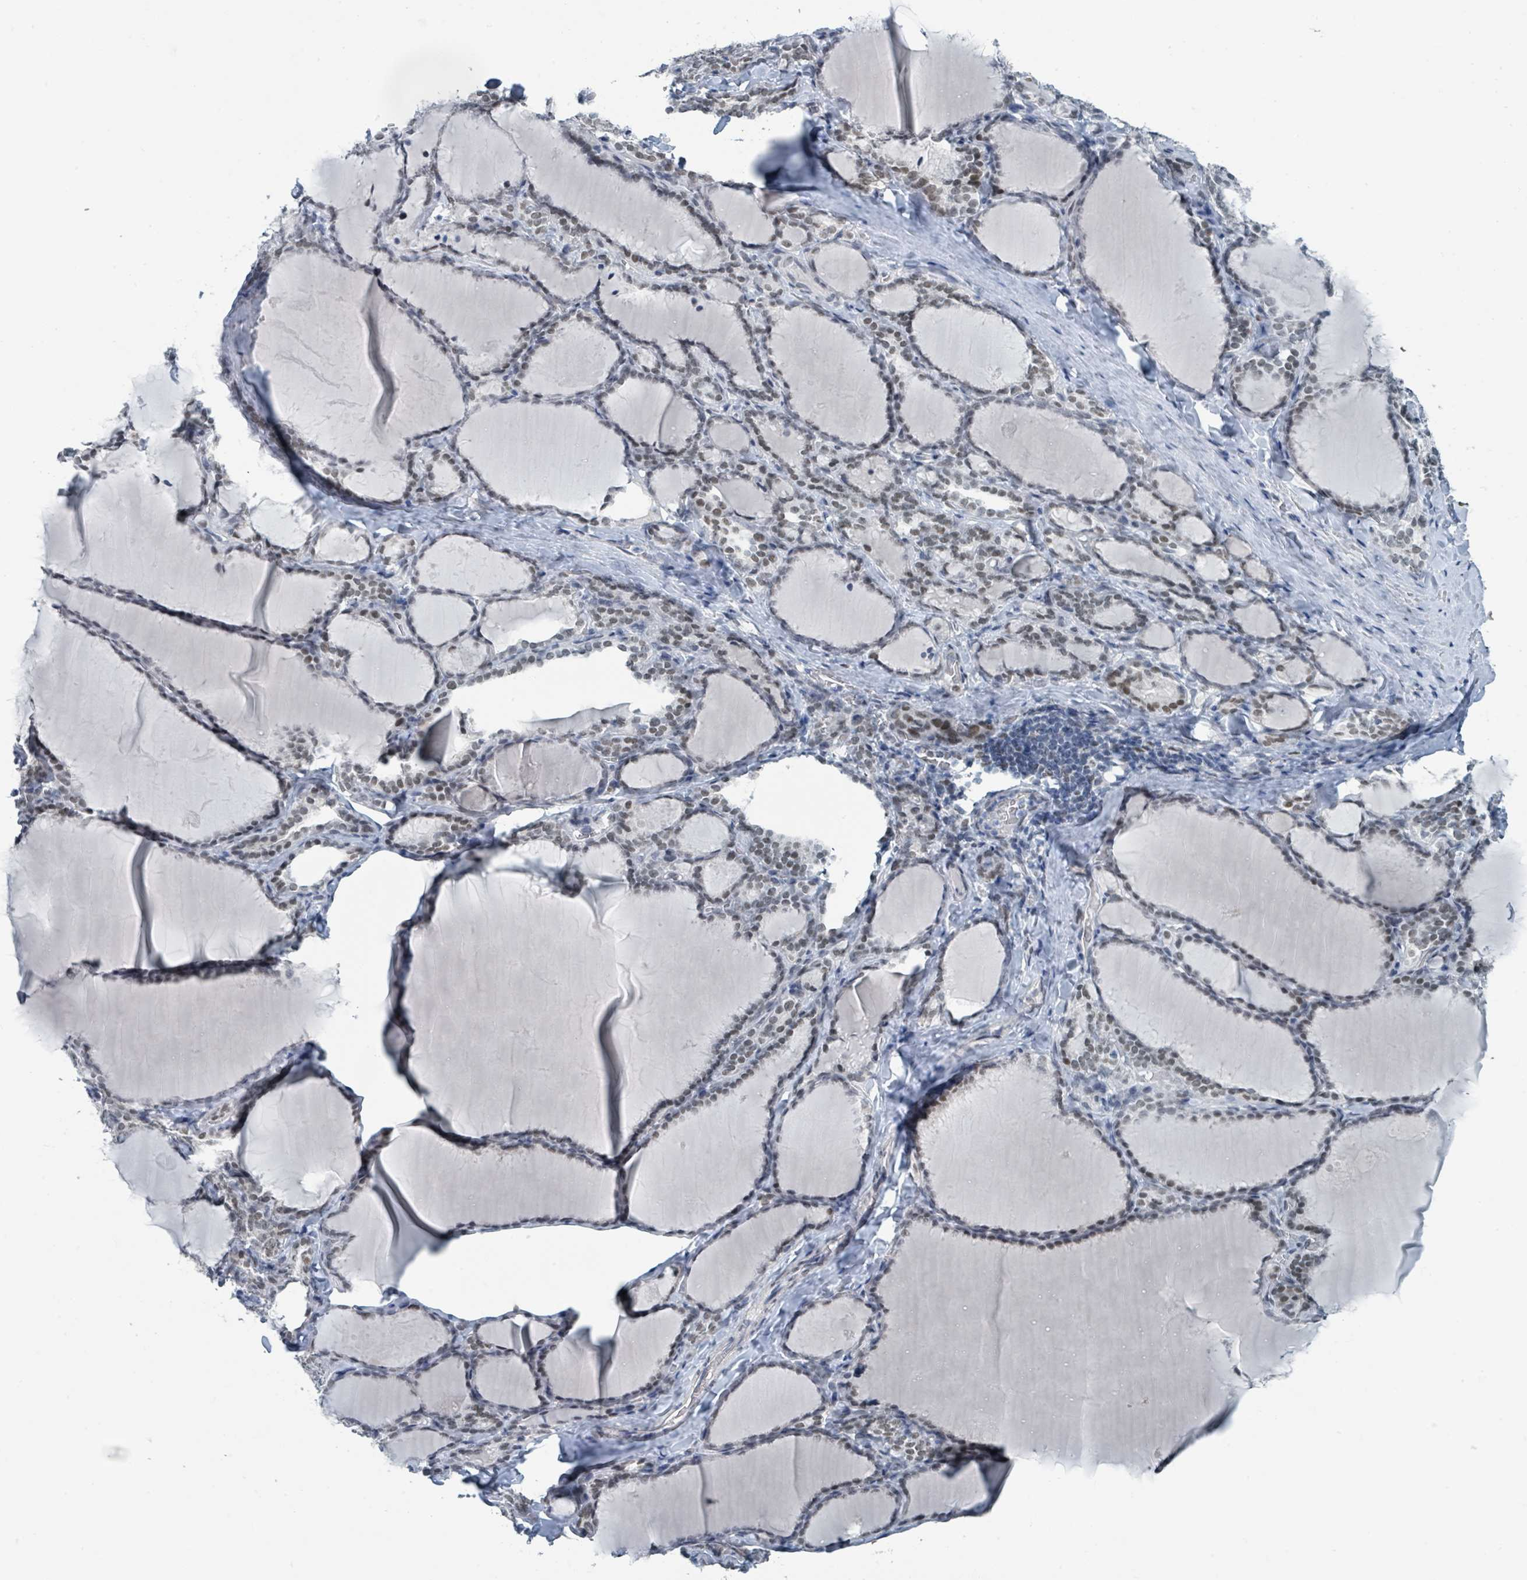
{"staining": {"intensity": "moderate", "quantity": "25%-75%", "location": "nuclear"}, "tissue": "thyroid gland", "cell_type": "Glandular cells", "image_type": "normal", "snomed": [{"axis": "morphology", "description": "Normal tissue, NOS"}, {"axis": "topography", "description": "Thyroid gland"}], "caption": "High-power microscopy captured an immunohistochemistry histopathology image of normal thyroid gland, revealing moderate nuclear positivity in approximately 25%-75% of glandular cells. Ihc stains the protein of interest in brown and the nuclei are stained blue.", "gene": "EHMT2", "patient": {"sex": "female", "age": 31}}